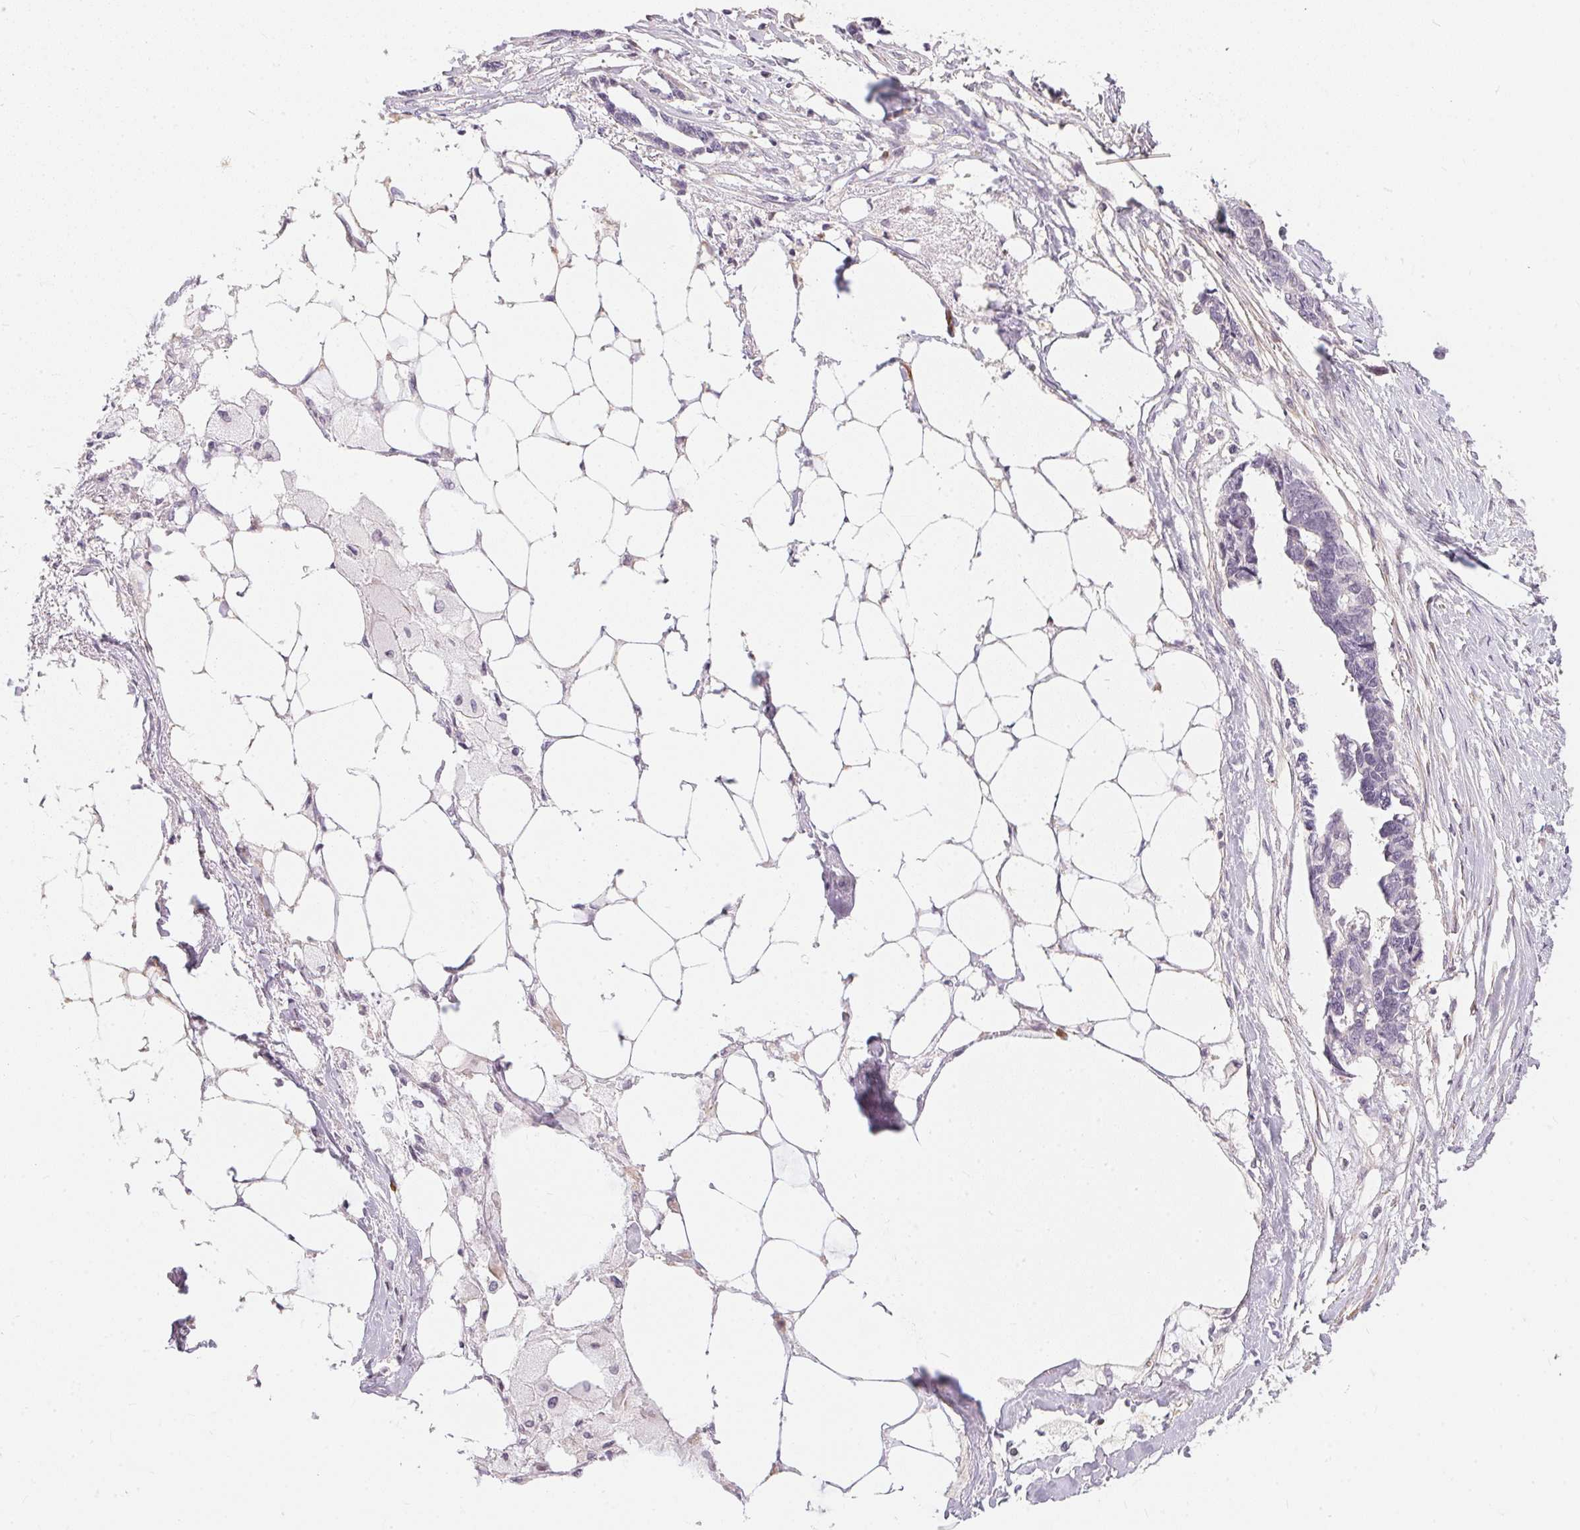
{"staining": {"intensity": "negative", "quantity": "none", "location": "none"}, "tissue": "ovarian cancer", "cell_type": "Tumor cells", "image_type": "cancer", "snomed": [{"axis": "morphology", "description": "Cystadenocarcinoma, serous, NOS"}, {"axis": "topography", "description": "Ovary"}], "caption": "Serous cystadenocarcinoma (ovarian) was stained to show a protein in brown. There is no significant expression in tumor cells. Brightfield microscopy of immunohistochemistry (IHC) stained with DAB (brown) and hematoxylin (blue), captured at high magnification.", "gene": "GDAP1L1", "patient": {"sex": "female", "age": 69}}